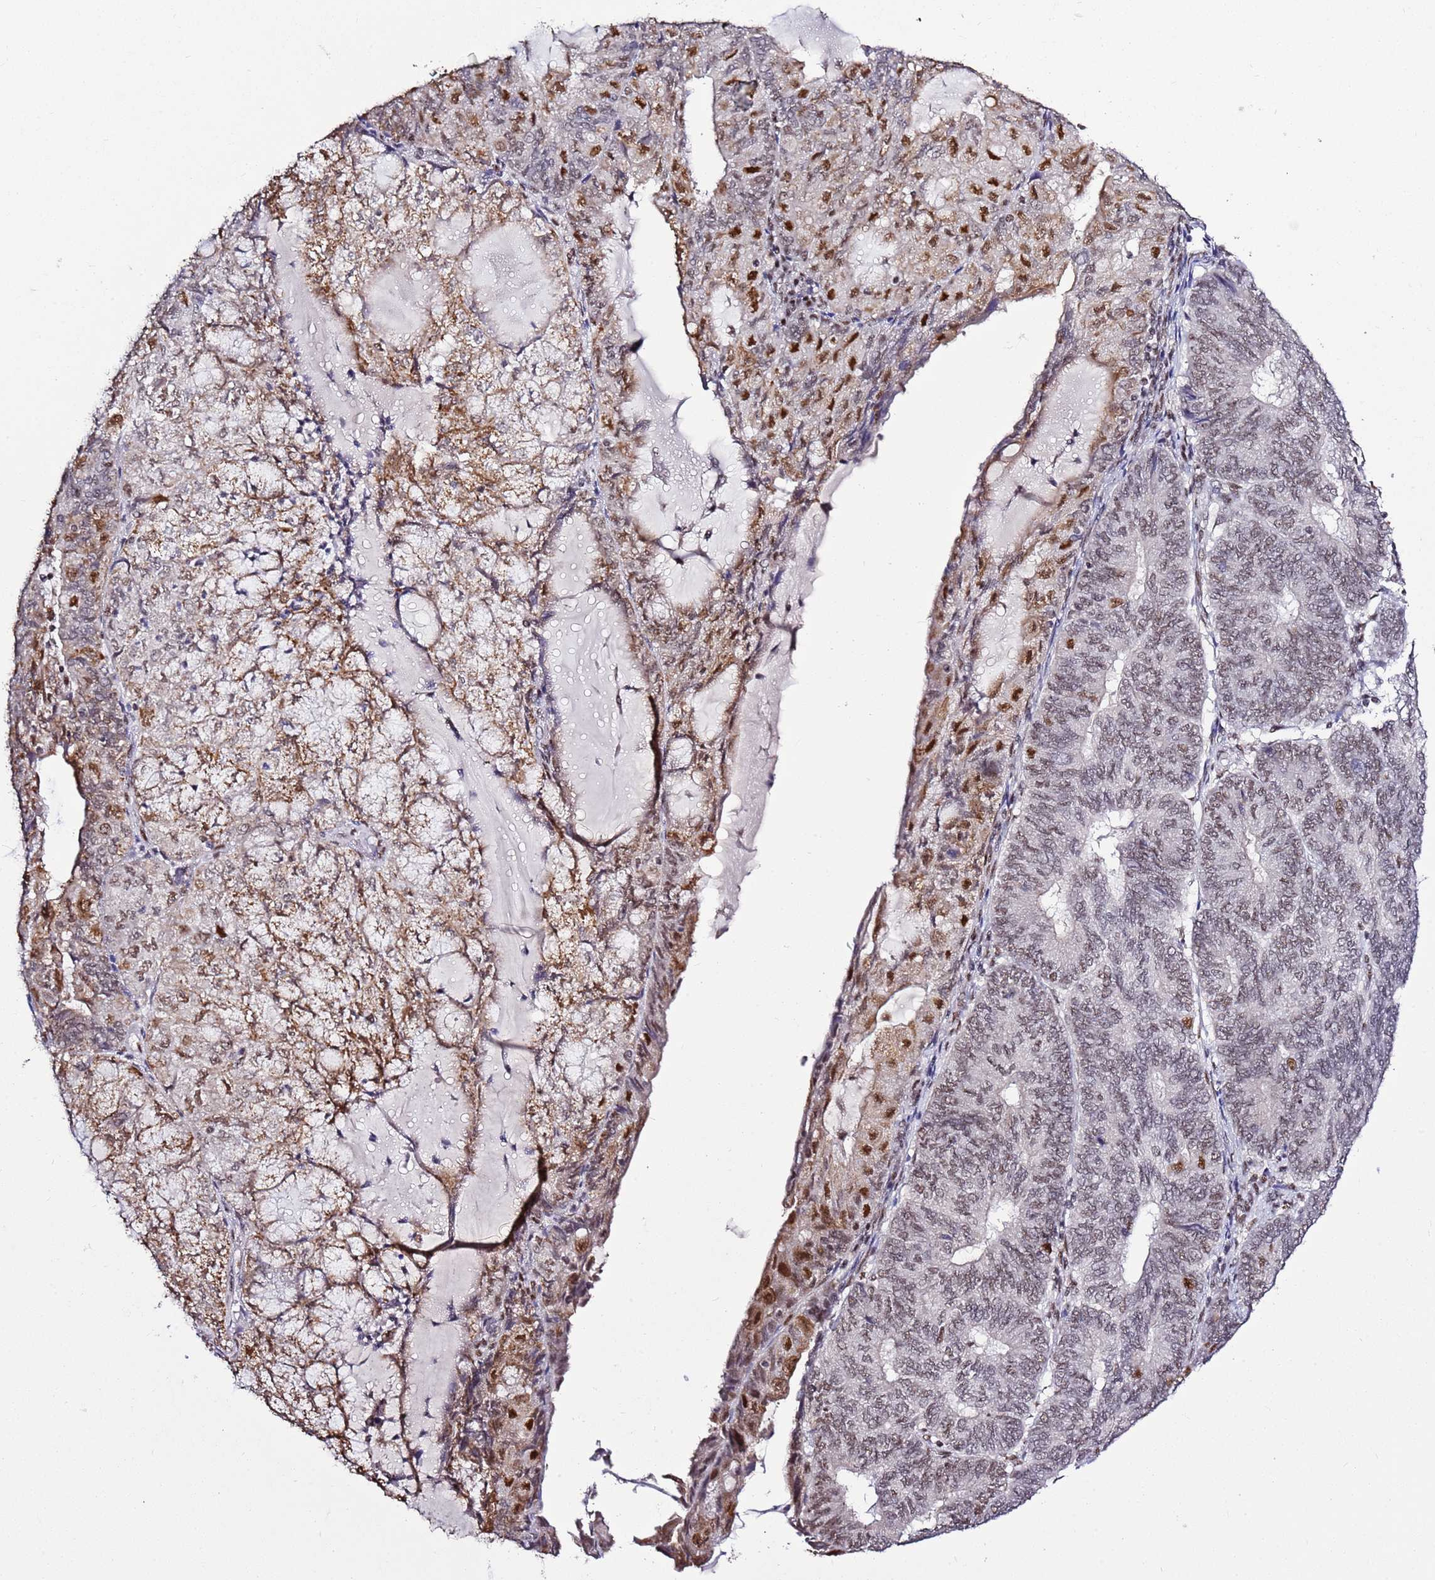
{"staining": {"intensity": "strong", "quantity": "25%-75%", "location": "cytoplasmic/membranous,nuclear"}, "tissue": "endometrial cancer", "cell_type": "Tumor cells", "image_type": "cancer", "snomed": [{"axis": "morphology", "description": "Adenocarcinoma, NOS"}, {"axis": "topography", "description": "Endometrium"}], "caption": "Strong cytoplasmic/membranous and nuclear expression for a protein is seen in about 25%-75% of tumor cells of endometrial cancer (adenocarcinoma) using immunohistochemistry.", "gene": "AKAP8L", "patient": {"sex": "female", "age": 81}}